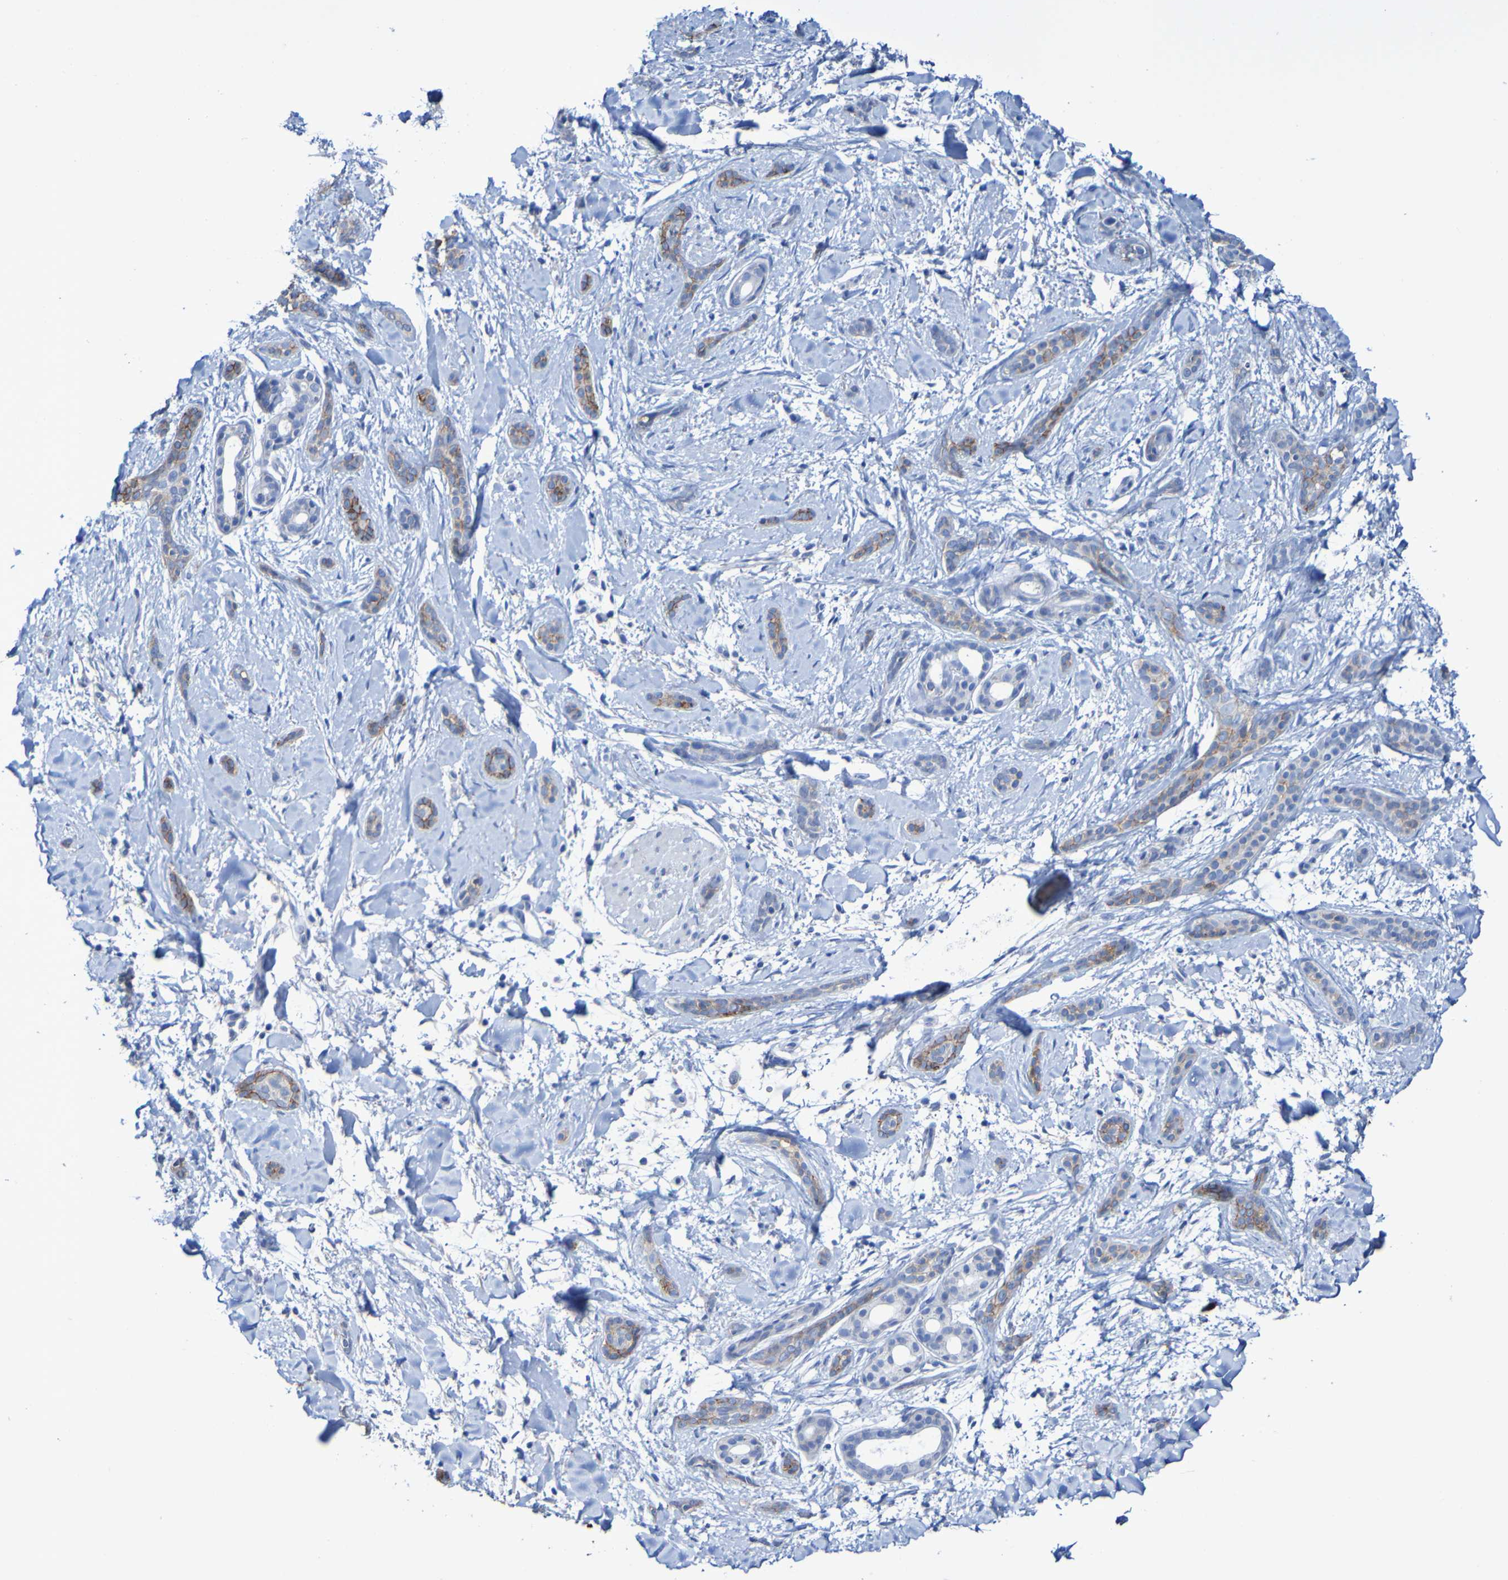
{"staining": {"intensity": "moderate", "quantity": ">75%", "location": "cytoplasmic/membranous"}, "tissue": "skin cancer", "cell_type": "Tumor cells", "image_type": "cancer", "snomed": [{"axis": "morphology", "description": "Basal cell carcinoma"}, {"axis": "morphology", "description": "Adnexal tumor, benign"}, {"axis": "topography", "description": "Skin"}], "caption": "Skin cancer (basal cell carcinoma) was stained to show a protein in brown. There is medium levels of moderate cytoplasmic/membranous positivity in about >75% of tumor cells.", "gene": "SLC3A2", "patient": {"sex": "female", "age": 42}}